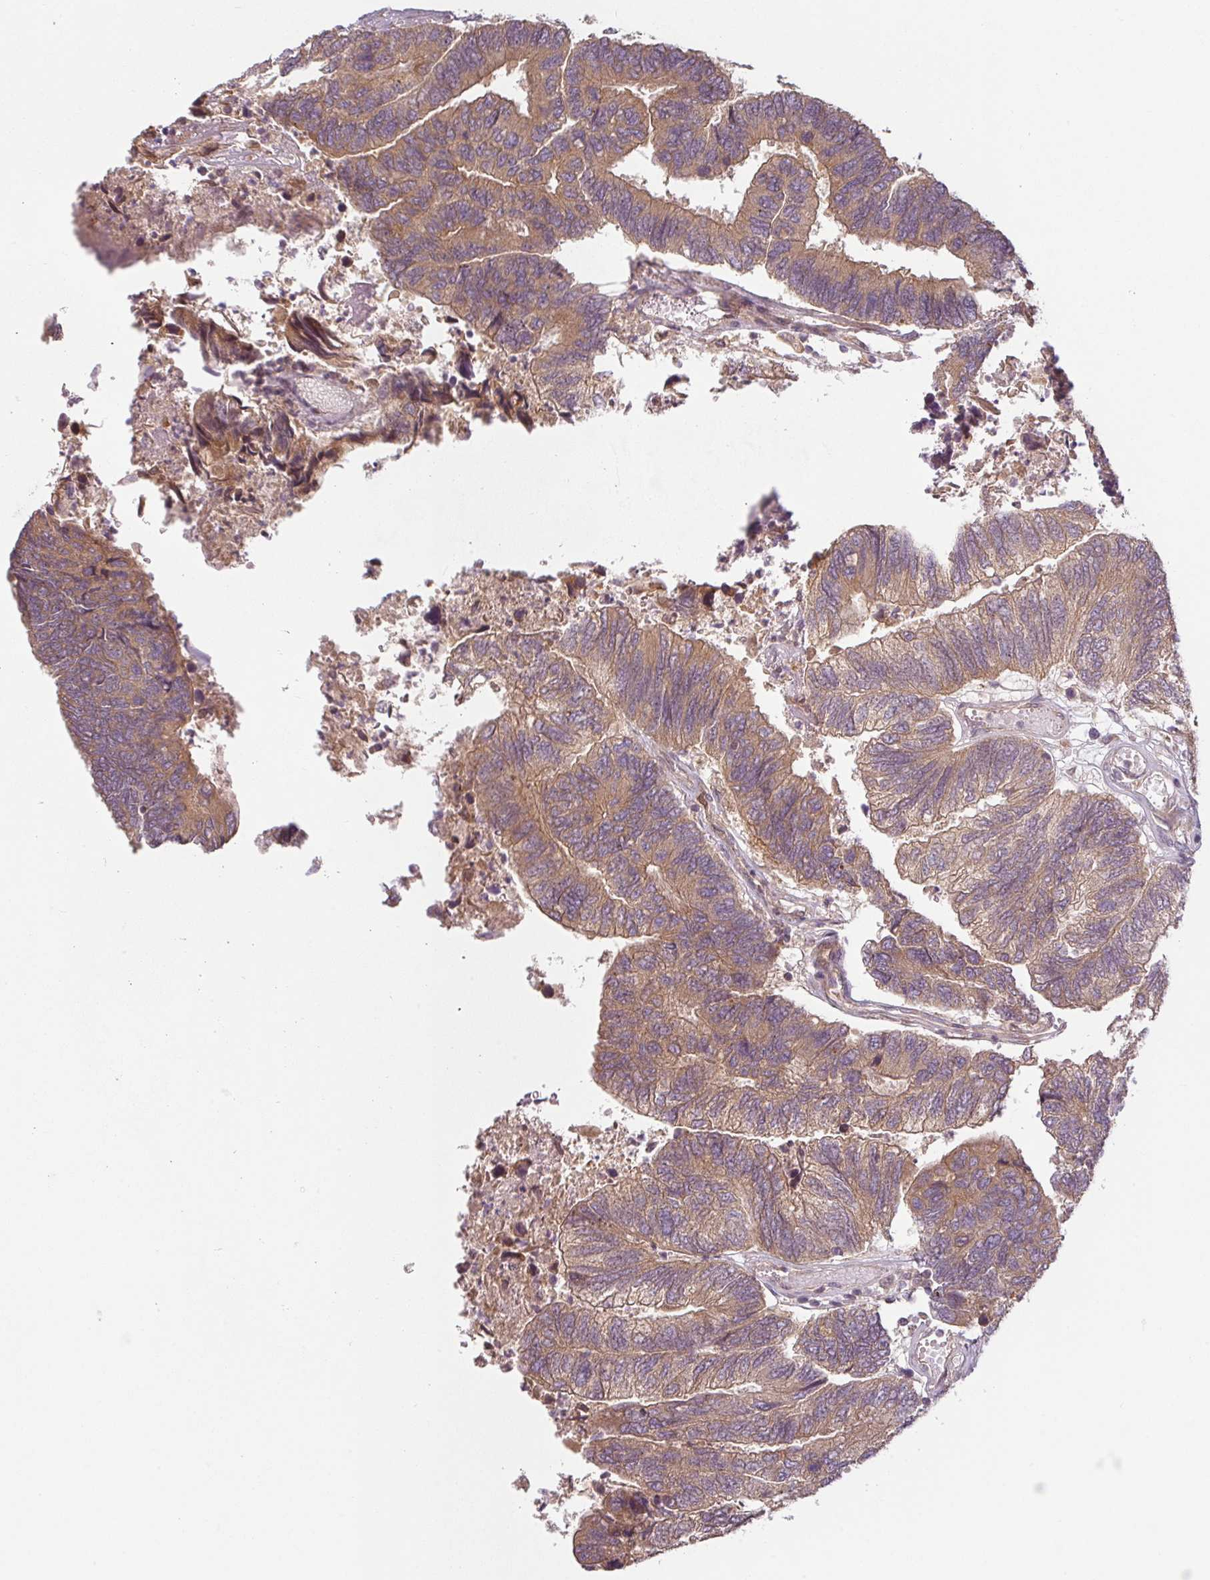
{"staining": {"intensity": "moderate", "quantity": ">75%", "location": "cytoplasmic/membranous"}, "tissue": "colorectal cancer", "cell_type": "Tumor cells", "image_type": "cancer", "snomed": [{"axis": "morphology", "description": "Adenocarcinoma, NOS"}, {"axis": "topography", "description": "Colon"}], "caption": "Protein staining of colorectal cancer tissue demonstrates moderate cytoplasmic/membranous positivity in approximately >75% of tumor cells.", "gene": "RNF31", "patient": {"sex": "female", "age": 67}}